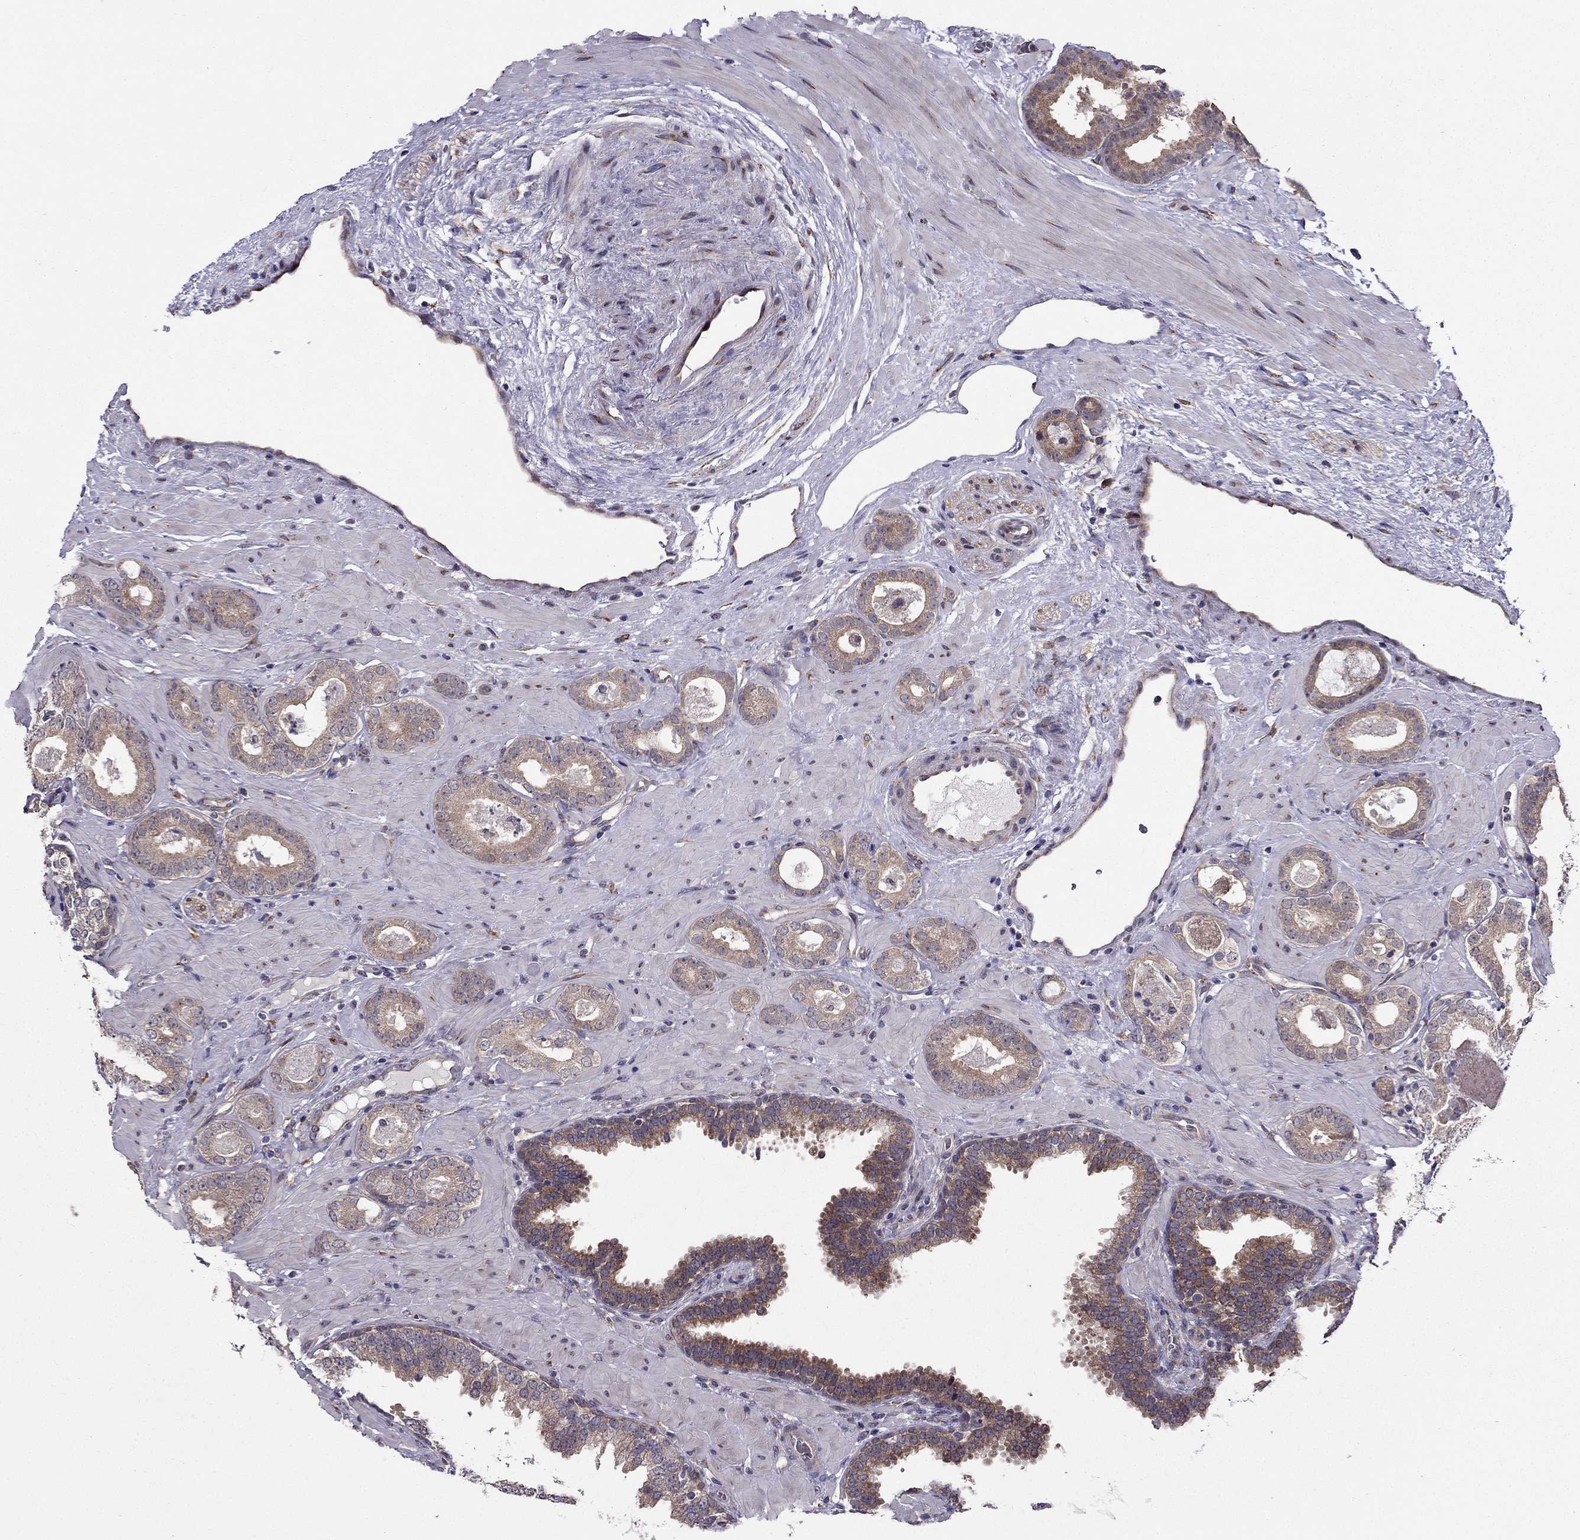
{"staining": {"intensity": "weak", "quantity": ">75%", "location": "cytoplasmic/membranous"}, "tissue": "prostate cancer", "cell_type": "Tumor cells", "image_type": "cancer", "snomed": [{"axis": "morphology", "description": "Adenocarcinoma, Low grade"}, {"axis": "topography", "description": "Prostate"}], "caption": "Human adenocarcinoma (low-grade) (prostate) stained for a protein (brown) shows weak cytoplasmic/membranous positive positivity in approximately >75% of tumor cells.", "gene": "ARHGEF28", "patient": {"sex": "male", "age": 60}}